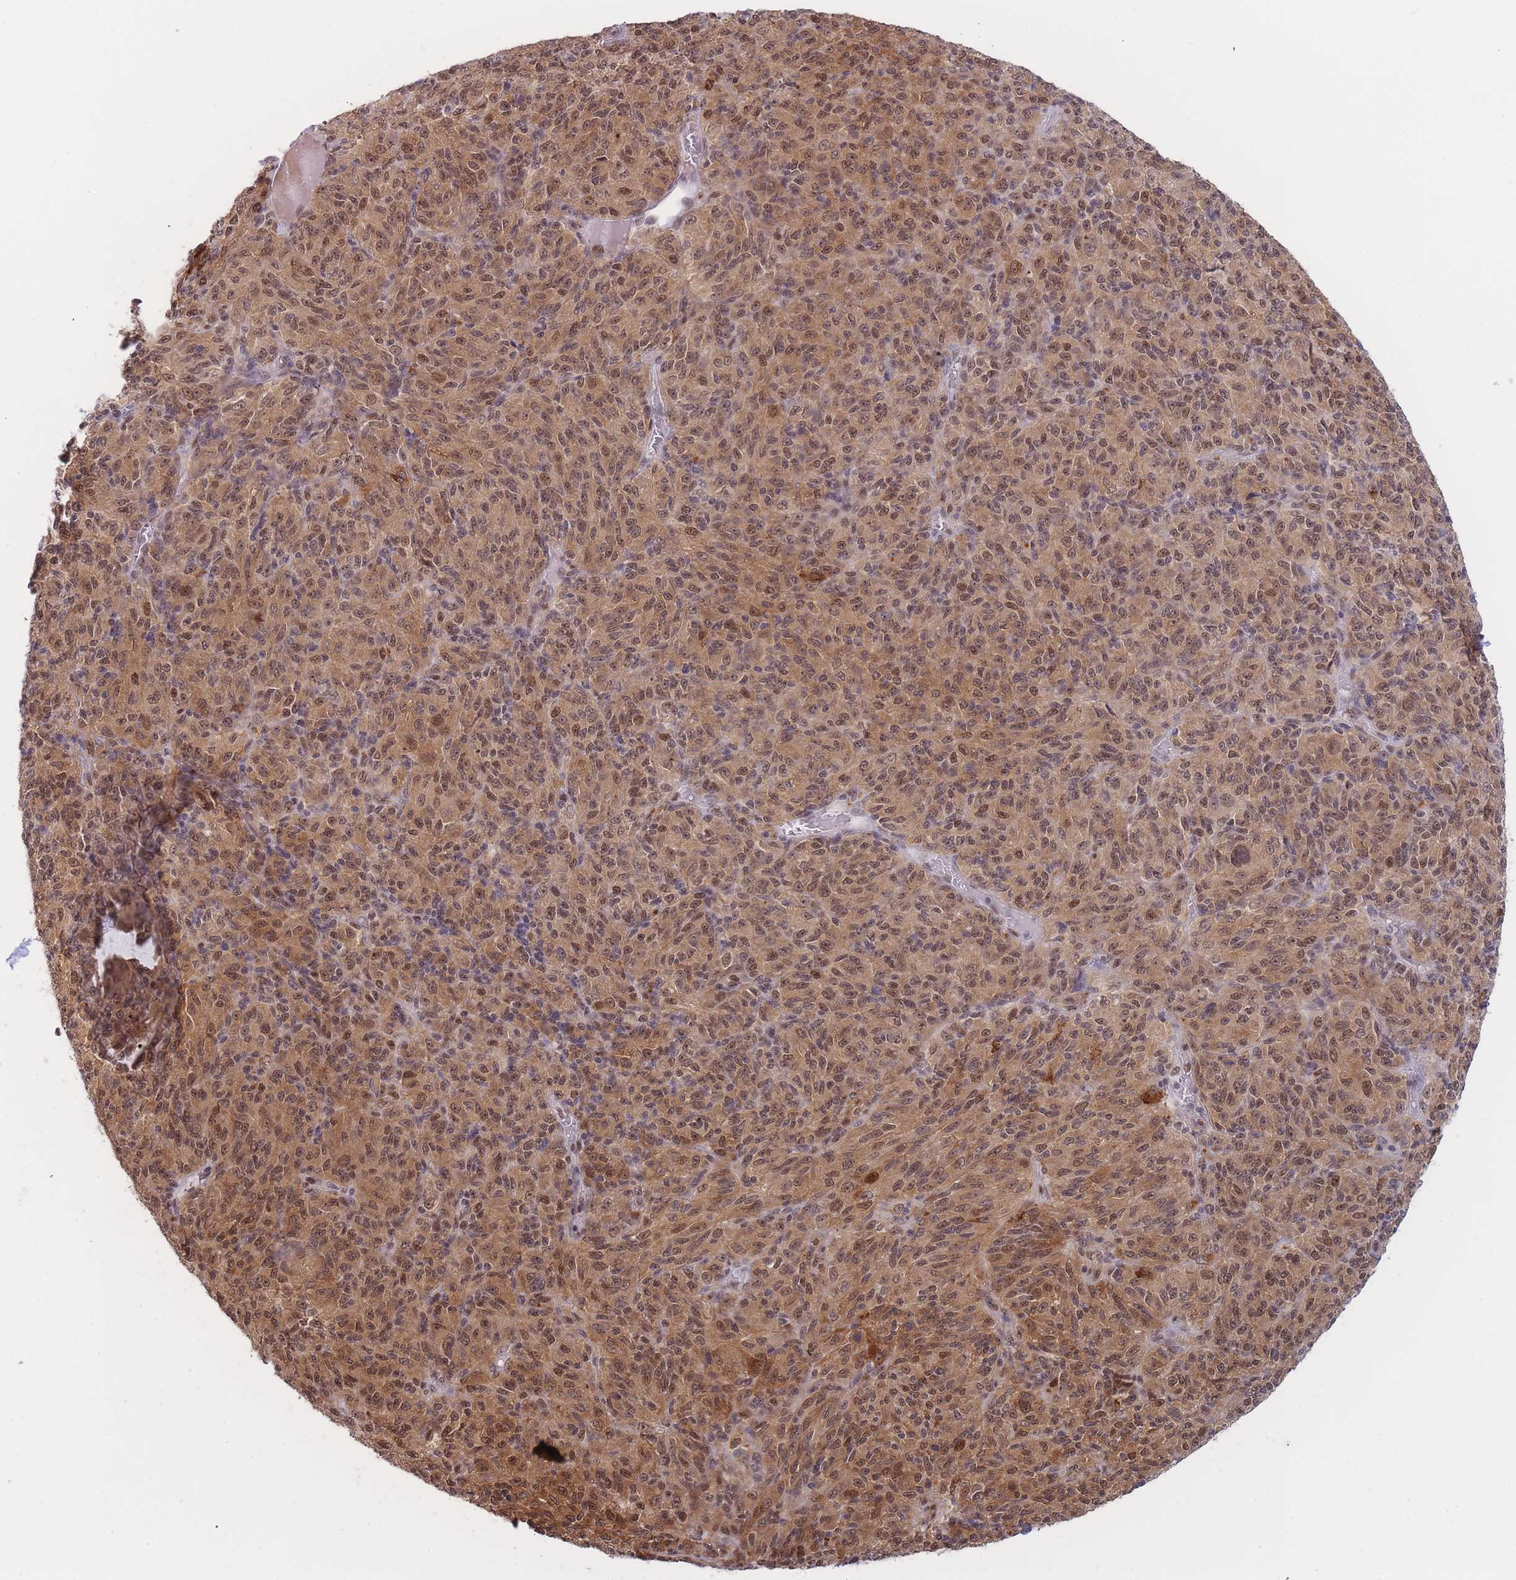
{"staining": {"intensity": "moderate", "quantity": ">75%", "location": "cytoplasmic/membranous,nuclear"}, "tissue": "melanoma", "cell_type": "Tumor cells", "image_type": "cancer", "snomed": [{"axis": "morphology", "description": "Malignant melanoma, Metastatic site"}, {"axis": "topography", "description": "Brain"}], "caption": "Immunohistochemistry image of neoplastic tissue: melanoma stained using immunohistochemistry shows medium levels of moderate protein expression localized specifically in the cytoplasmic/membranous and nuclear of tumor cells, appearing as a cytoplasmic/membranous and nuclear brown color.", "gene": "DEAF1", "patient": {"sex": "female", "age": 56}}